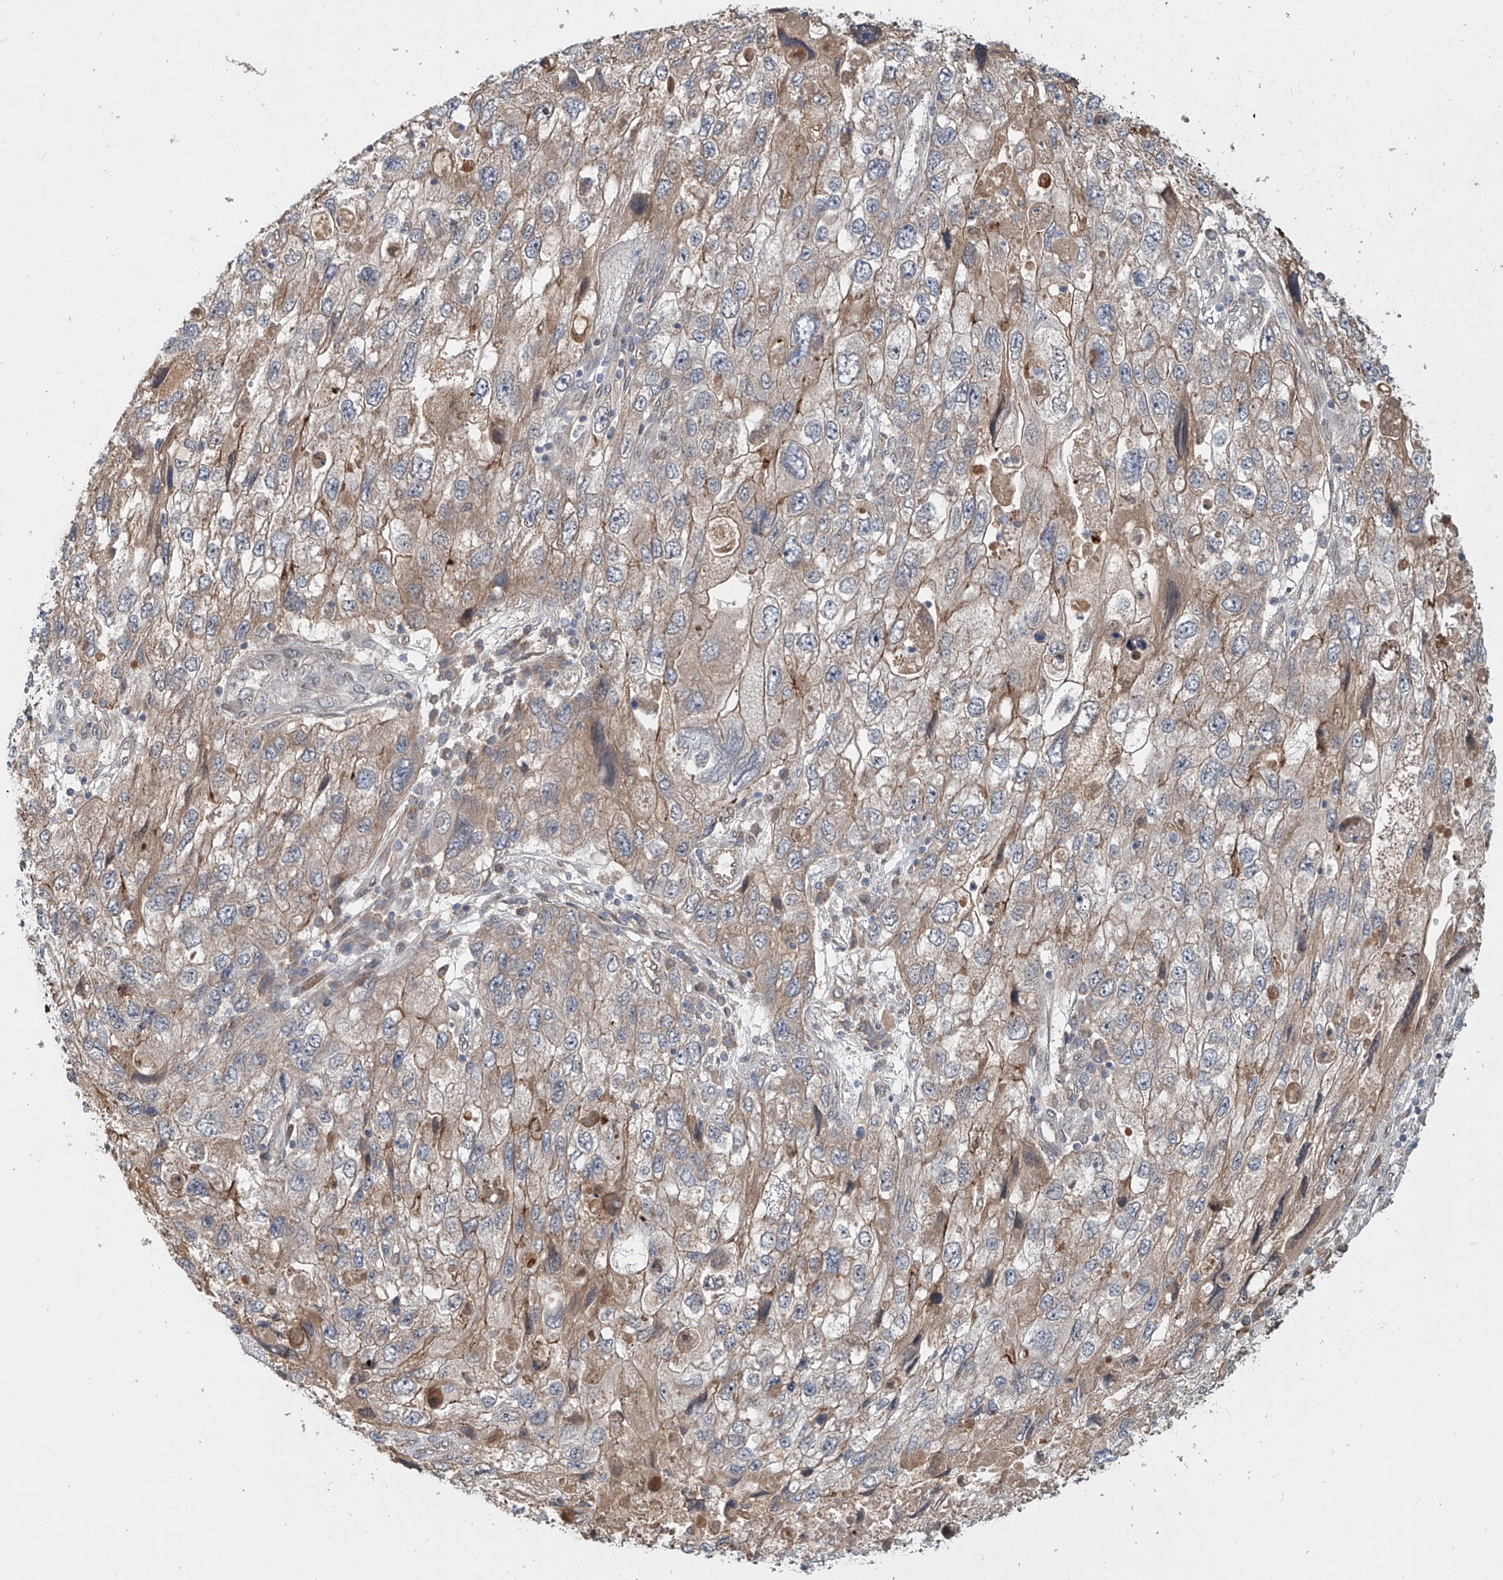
{"staining": {"intensity": "weak", "quantity": "25%-75%", "location": "cytoplasmic/membranous"}, "tissue": "endometrial cancer", "cell_type": "Tumor cells", "image_type": "cancer", "snomed": [{"axis": "morphology", "description": "Adenocarcinoma, NOS"}, {"axis": "topography", "description": "Endometrium"}], "caption": "Weak cytoplasmic/membranous staining for a protein is identified in approximately 25%-75% of tumor cells of adenocarcinoma (endometrial) using immunohistochemistry (IHC).", "gene": "SASH1", "patient": {"sex": "female", "age": 49}}